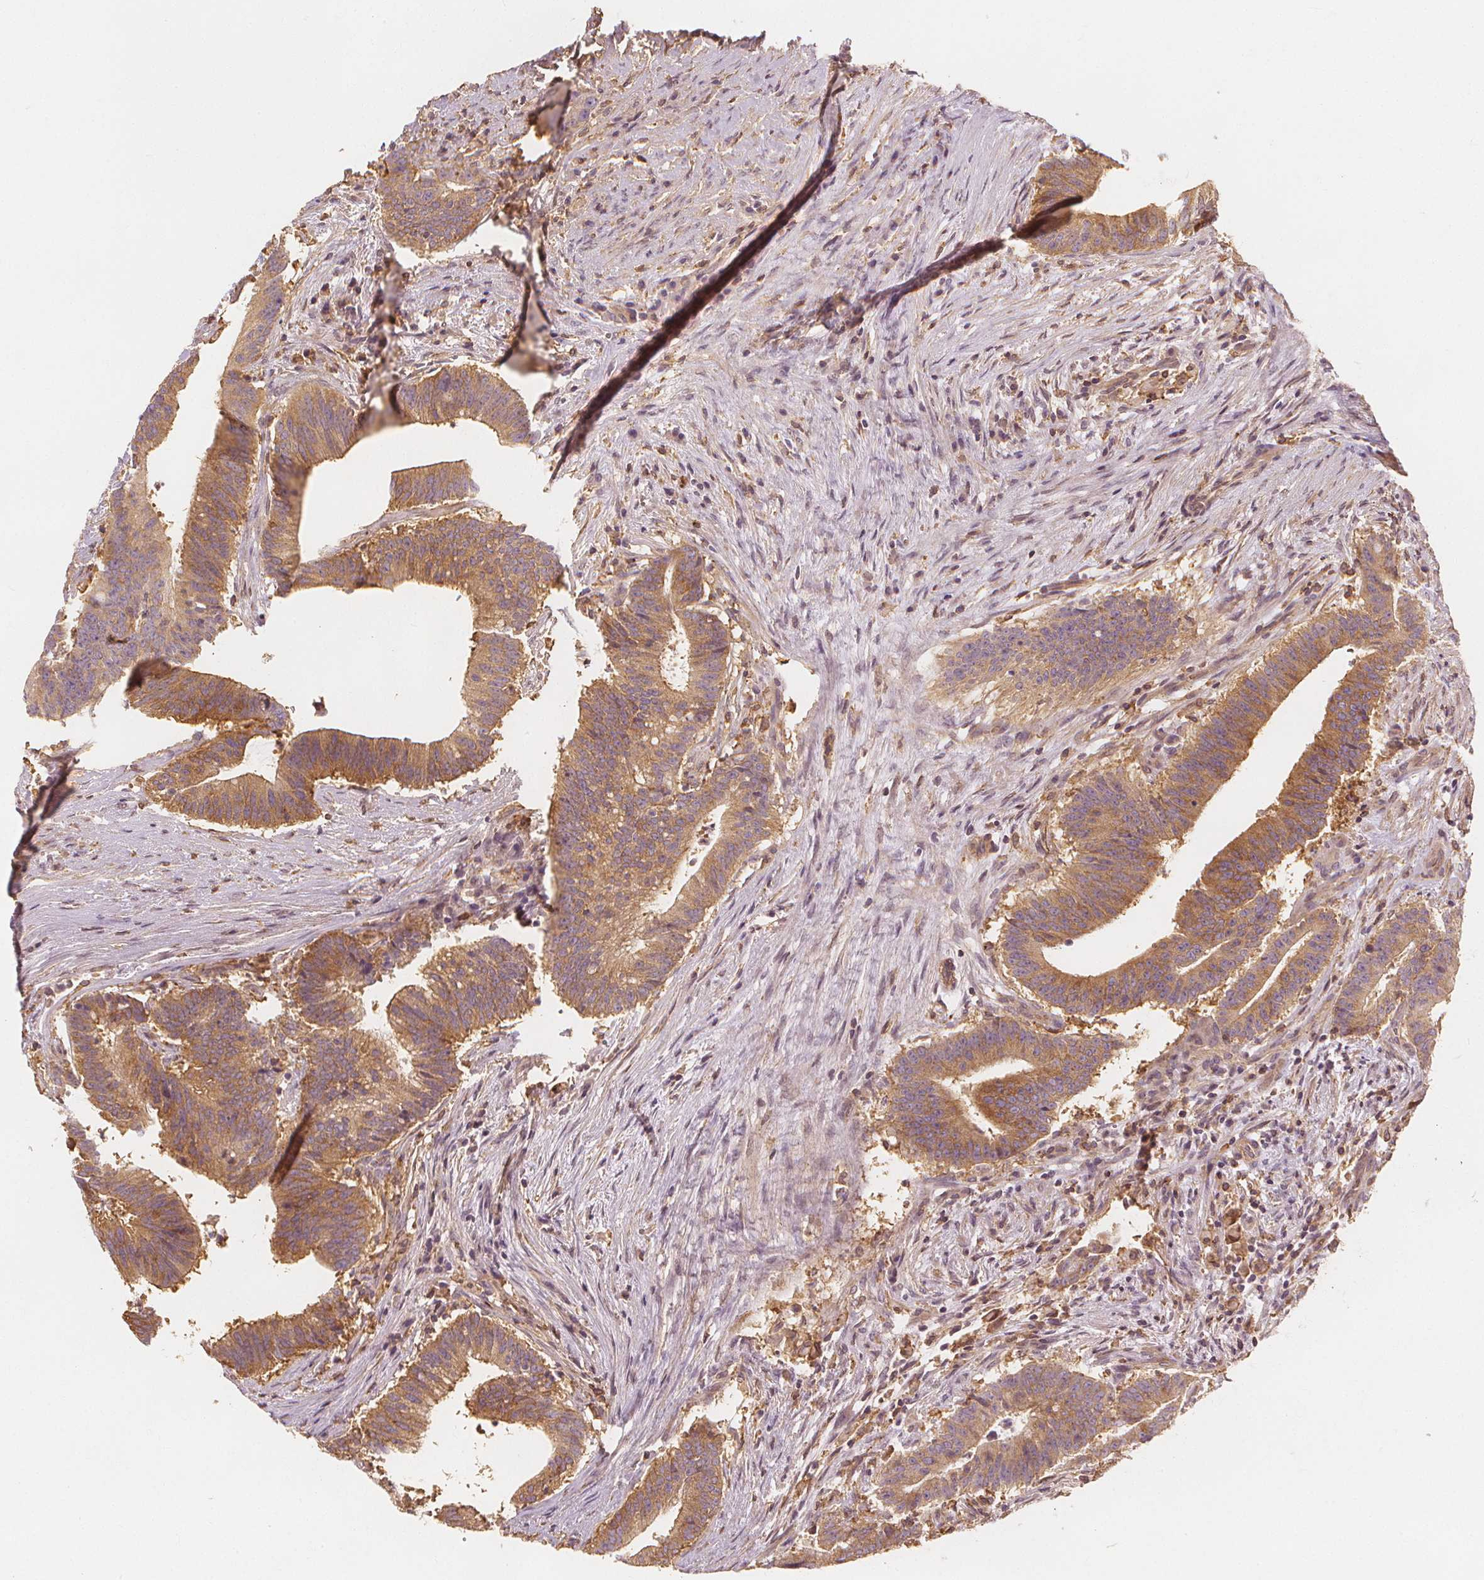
{"staining": {"intensity": "moderate", "quantity": ">75%", "location": "cytoplasmic/membranous"}, "tissue": "colorectal cancer", "cell_type": "Tumor cells", "image_type": "cancer", "snomed": [{"axis": "morphology", "description": "Adenocarcinoma, NOS"}, {"axis": "topography", "description": "Colon"}], "caption": "Colorectal cancer (adenocarcinoma) stained with immunohistochemistry reveals moderate cytoplasmic/membranous positivity in about >75% of tumor cells. The staining is performed using DAB brown chromogen to label protein expression. The nuclei are counter-stained blue using hematoxylin.", "gene": "ARHGAP26", "patient": {"sex": "female", "age": 43}}